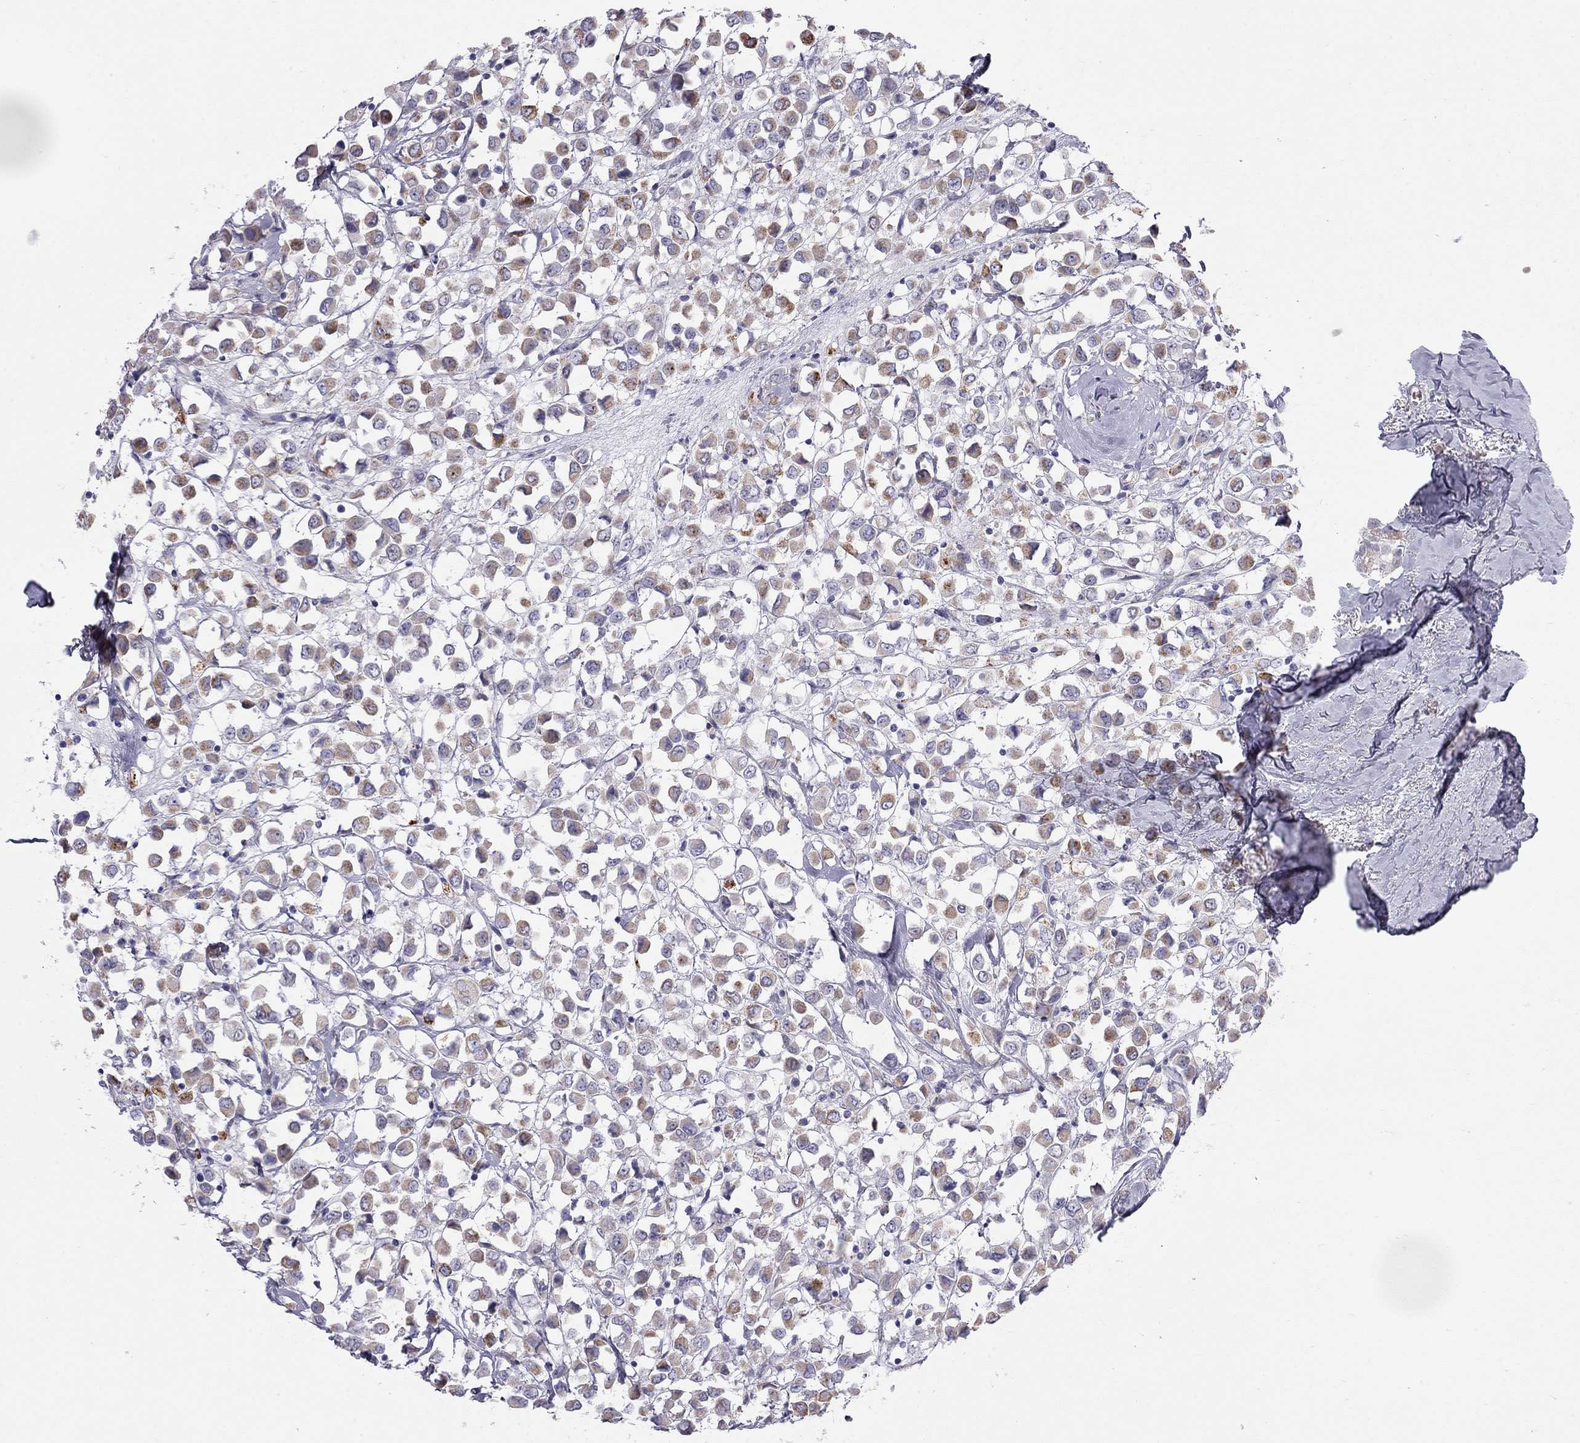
{"staining": {"intensity": "moderate", "quantity": ">75%", "location": "cytoplasmic/membranous"}, "tissue": "breast cancer", "cell_type": "Tumor cells", "image_type": "cancer", "snomed": [{"axis": "morphology", "description": "Duct carcinoma"}, {"axis": "topography", "description": "Breast"}], "caption": "IHC micrograph of breast cancer (invasive ductal carcinoma) stained for a protein (brown), which shows medium levels of moderate cytoplasmic/membranous positivity in approximately >75% of tumor cells.", "gene": "TDRD6", "patient": {"sex": "female", "age": 61}}